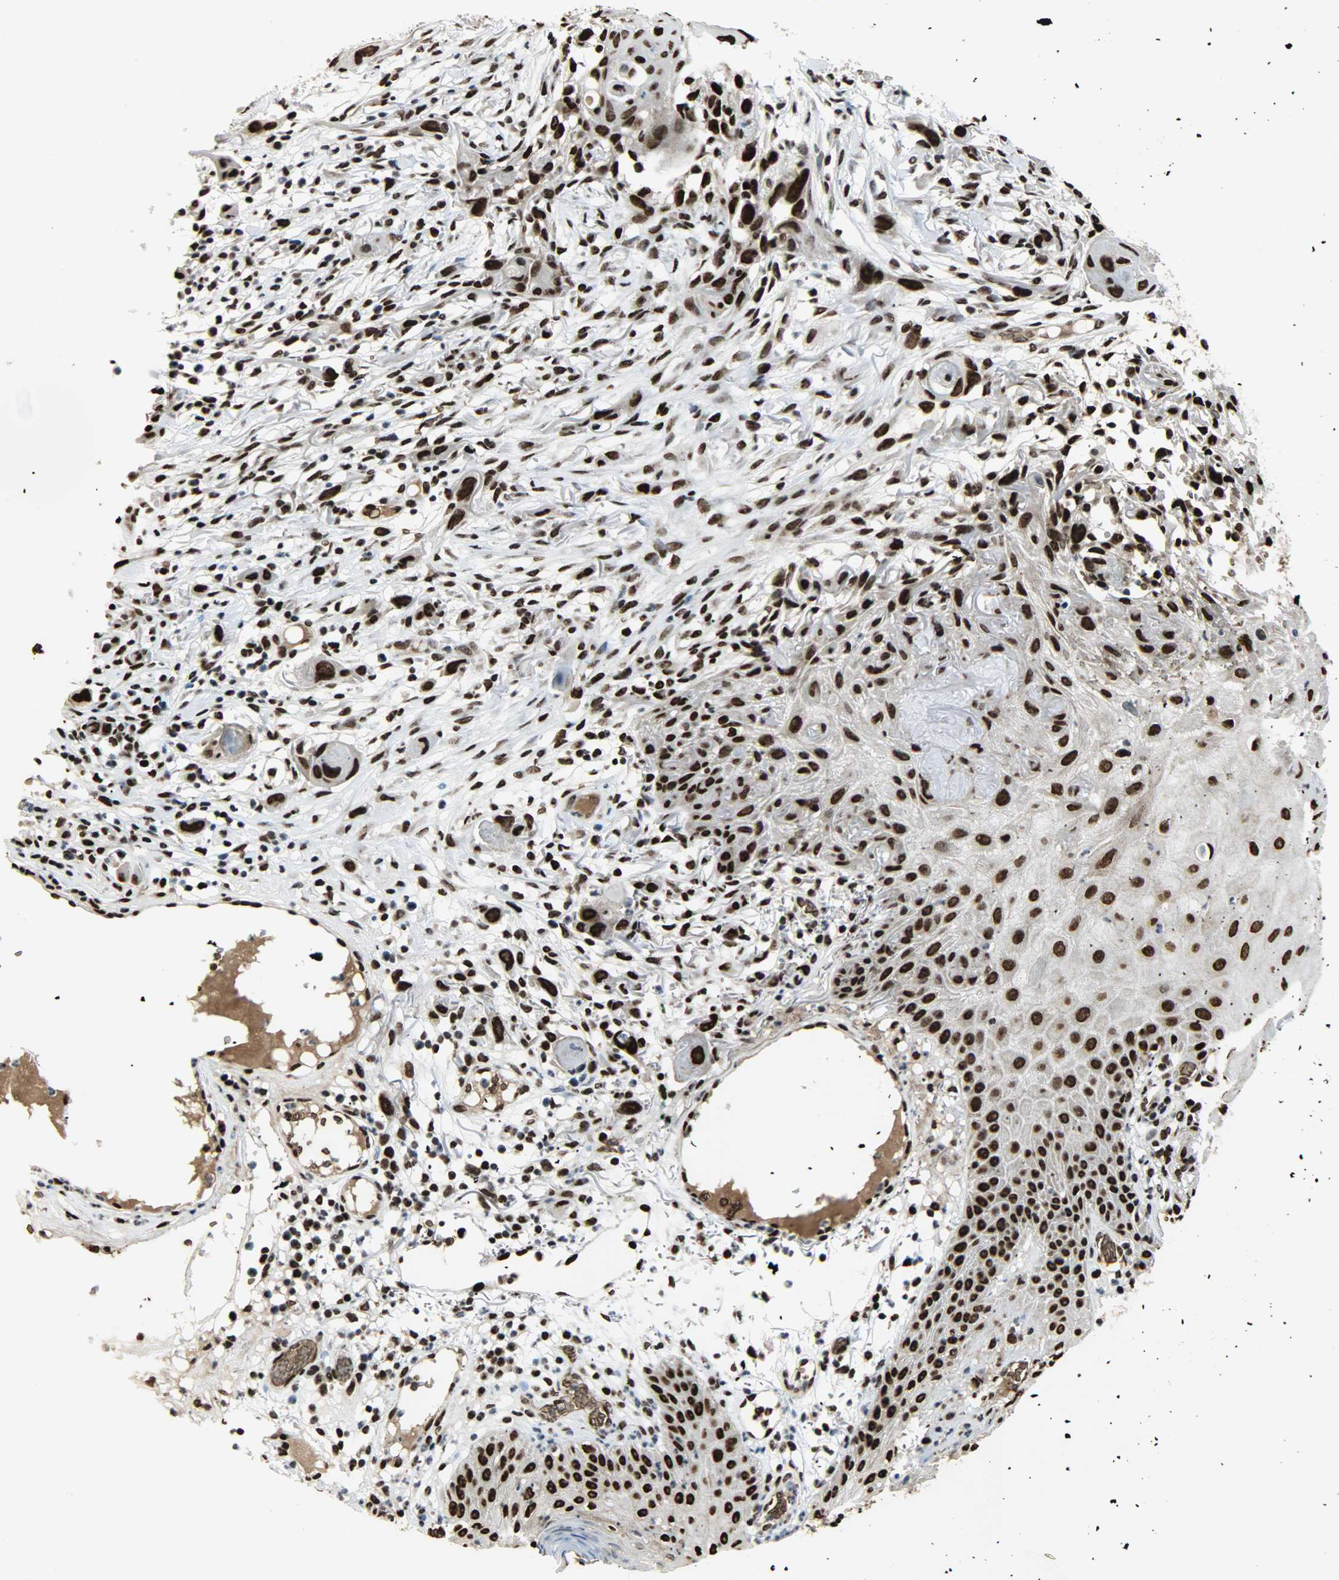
{"staining": {"intensity": "strong", "quantity": ">75%", "location": "nuclear"}, "tissue": "skin cancer", "cell_type": "Tumor cells", "image_type": "cancer", "snomed": [{"axis": "morphology", "description": "Normal tissue, NOS"}, {"axis": "morphology", "description": "Squamous cell carcinoma, NOS"}, {"axis": "topography", "description": "Skin"}], "caption": "Protein staining of skin cancer (squamous cell carcinoma) tissue exhibits strong nuclear staining in about >75% of tumor cells.", "gene": "SNAI1", "patient": {"sex": "female", "age": 59}}